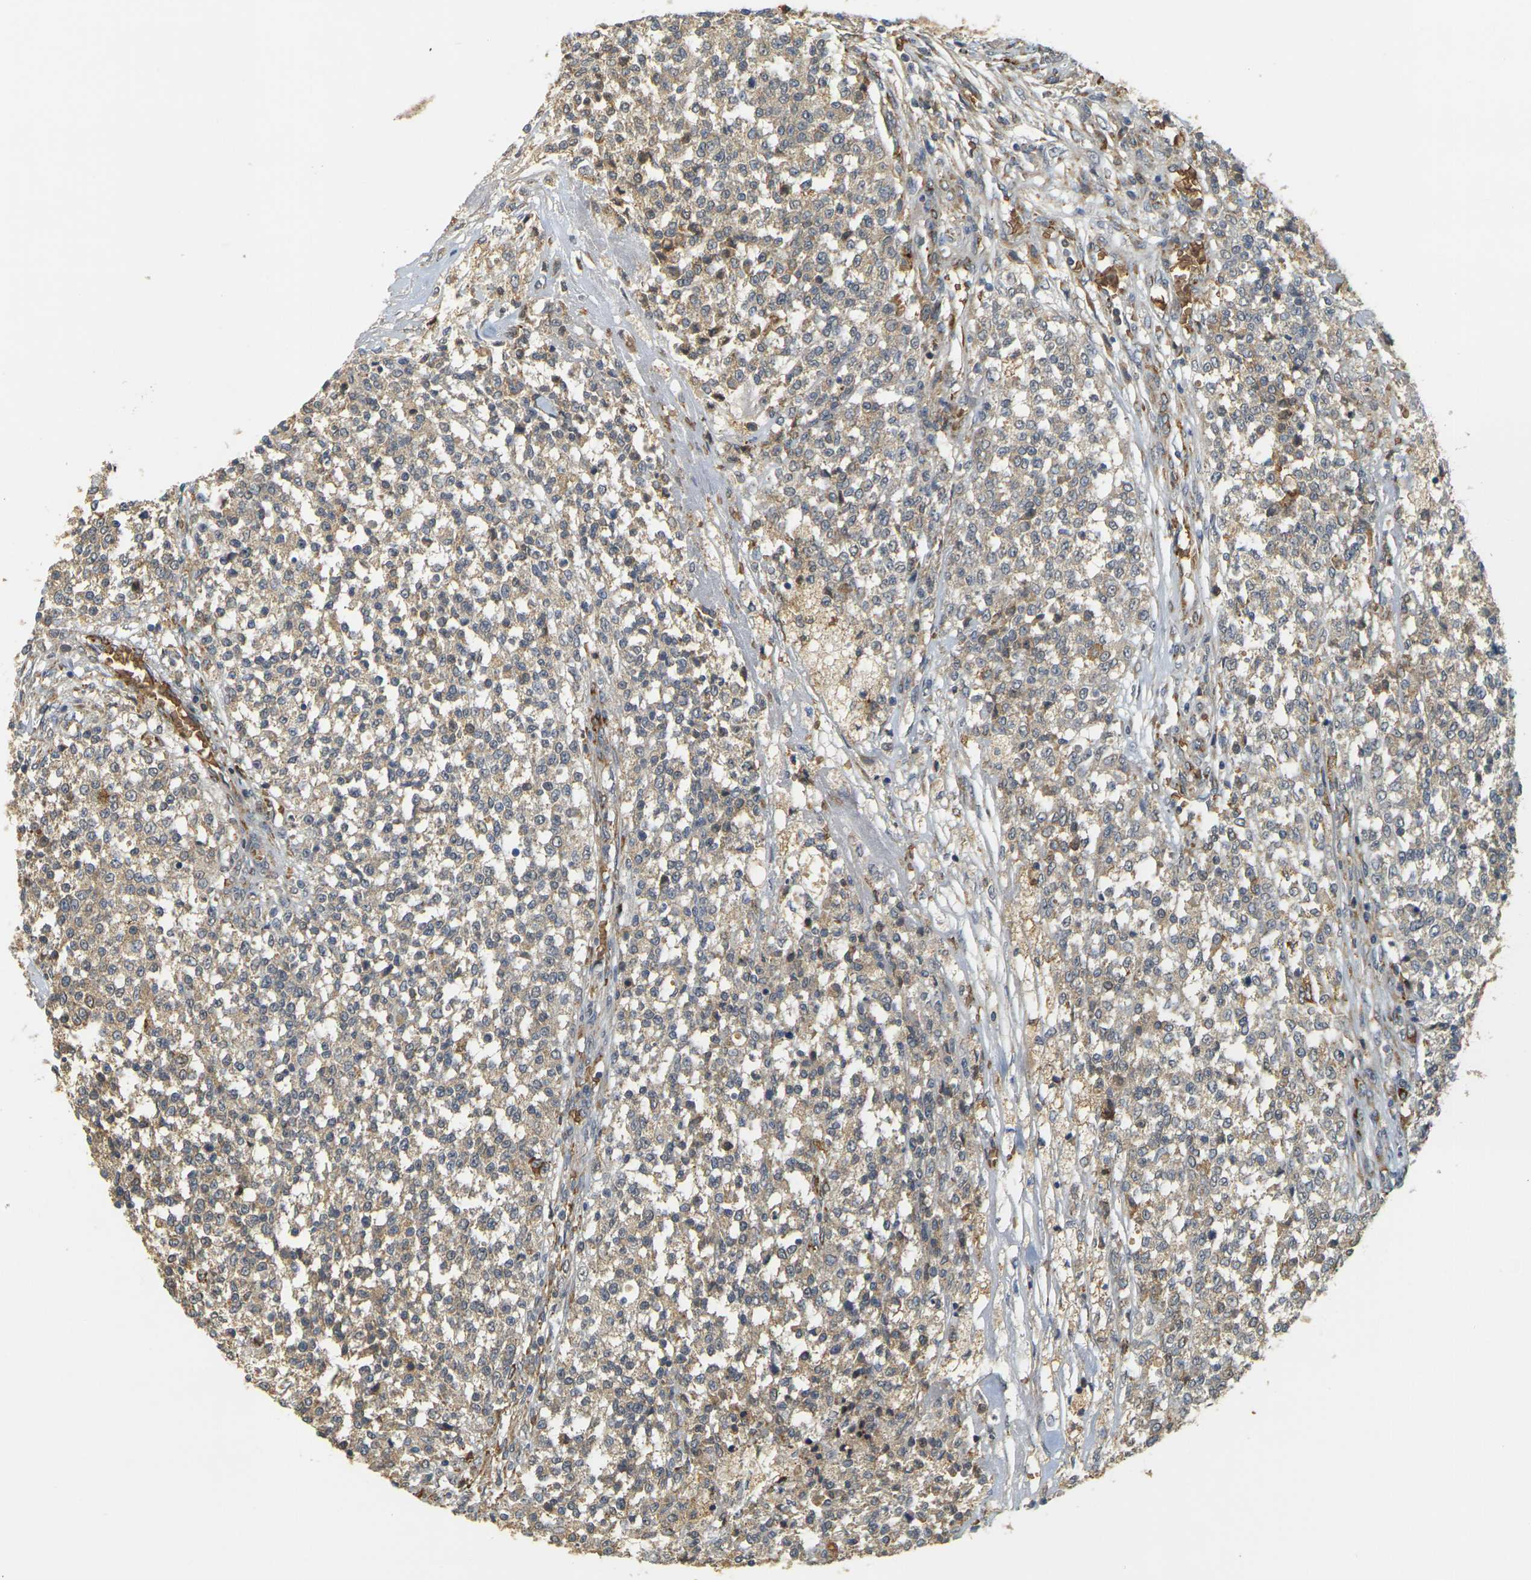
{"staining": {"intensity": "weak", "quantity": ">75%", "location": "cytoplasmic/membranous"}, "tissue": "testis cancer", "cell_type": "Tumor cells", "image_type": "cancer", "snomed": [{"axis": "morphology", "description": "Seminoma, NOS"}, {"axis": "topography", "description": "Testis"}], "caption": "Immunohistochemistry (IHC) of human testis cancer reveals low levels of weak cytoplasmic/membranous expression in approximately >75% of tumor cells.", "gene": "MEGF9", "patient": {"sex": "male", "age": 59}}